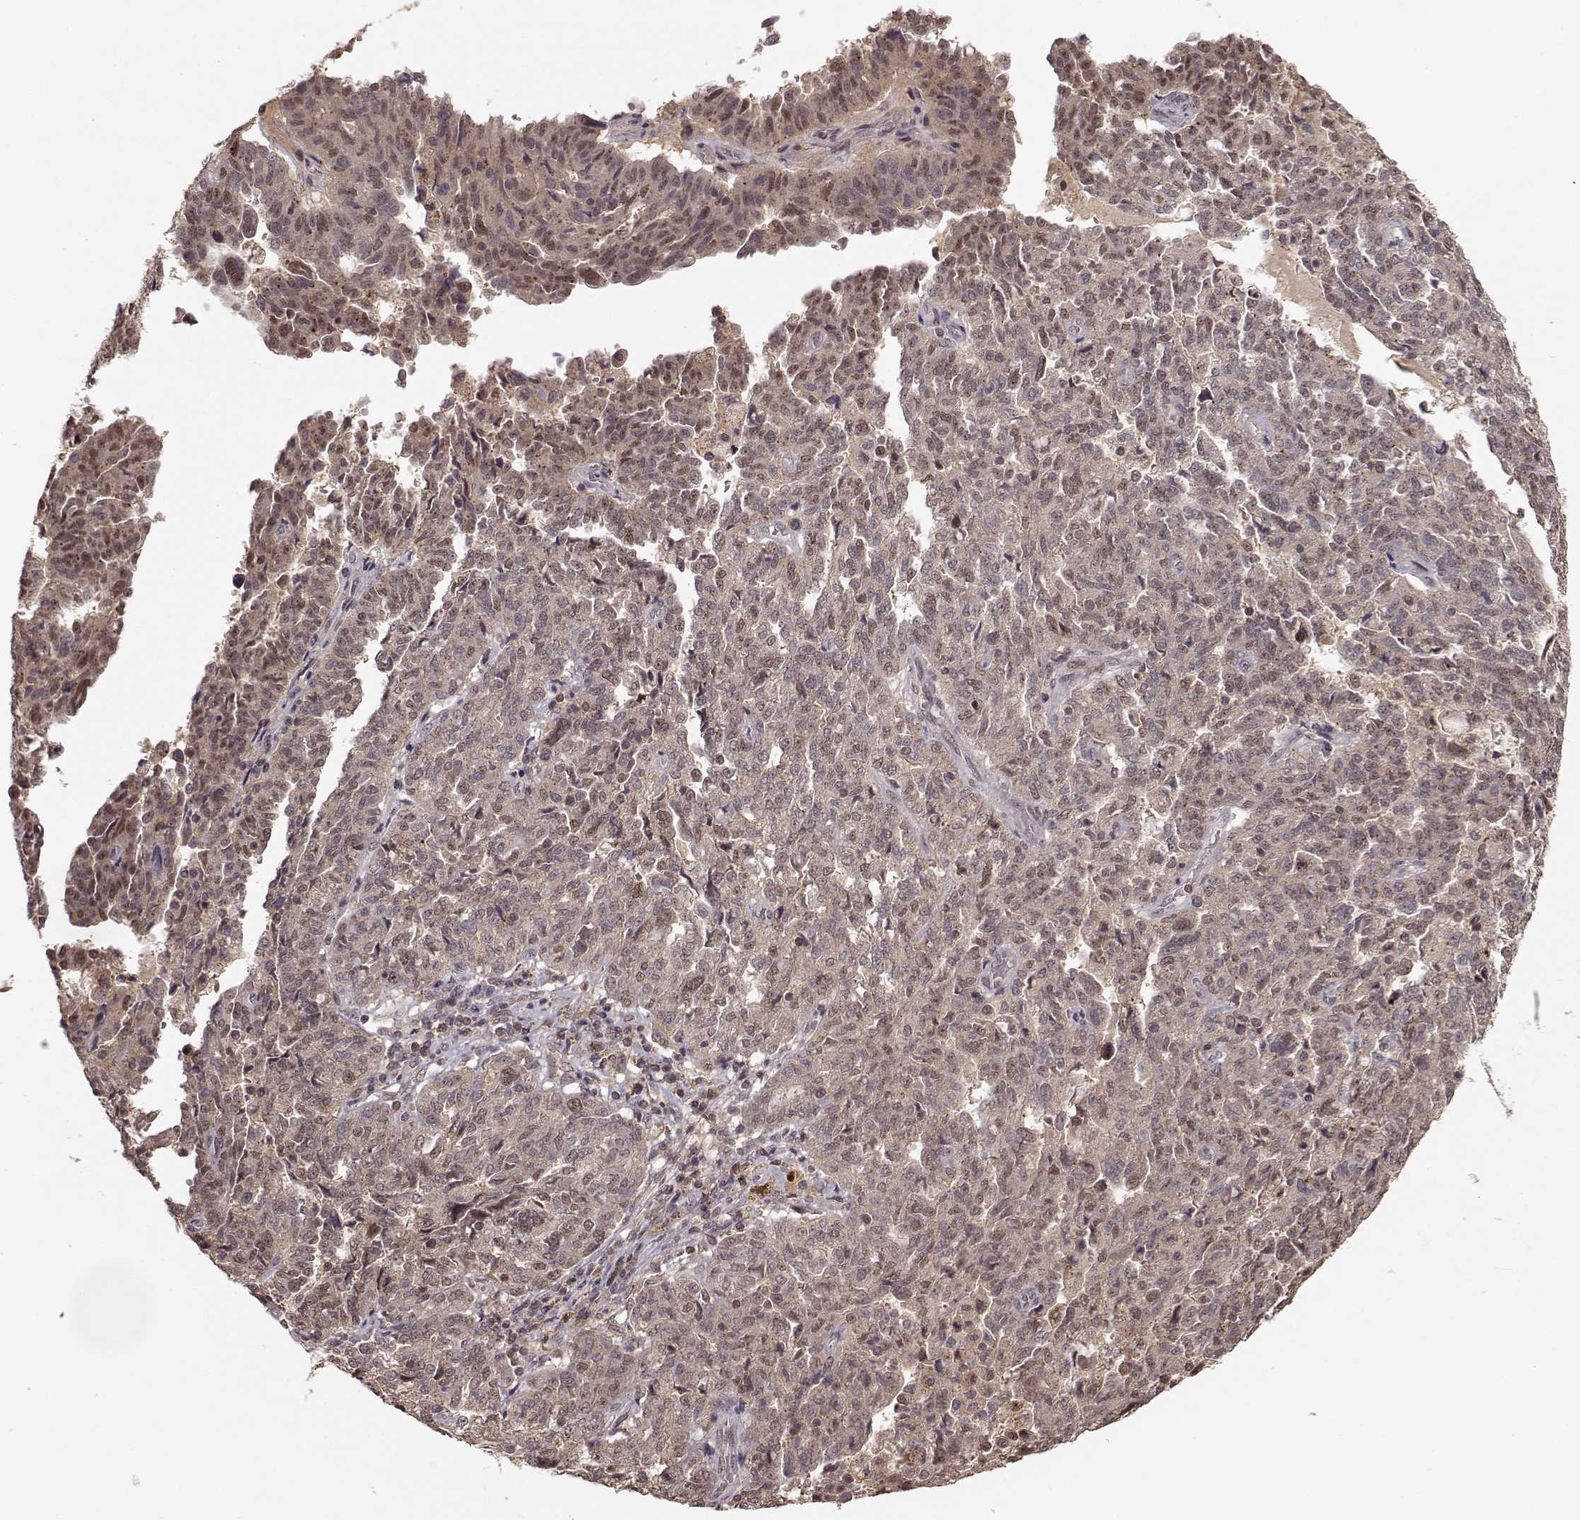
{"staining": {"intensity": "weak", "quantity": "25%-75%", "location": "cytoplasmic/membranous"}, "tissue": "ovarian cancer", "cell_type": "Tumor cells", "image_type": "cancer", "snomed": [{"axis": "morphology", "description": "Cystadenocarcinoma, serous, NOS"}, {"axis": "topography", "description": "Ovary"}], "caption": "A photomicrograph showing weak cytoplasmic/membranous expression in approximately 25%-75% of tumor cells in ovarian cancer (serous cystadenocarcinoma), as visualized by brown immunohistochemical staining.", "gene": "PLEKHG3", "patient": {"sex": "female", "age": 67}}